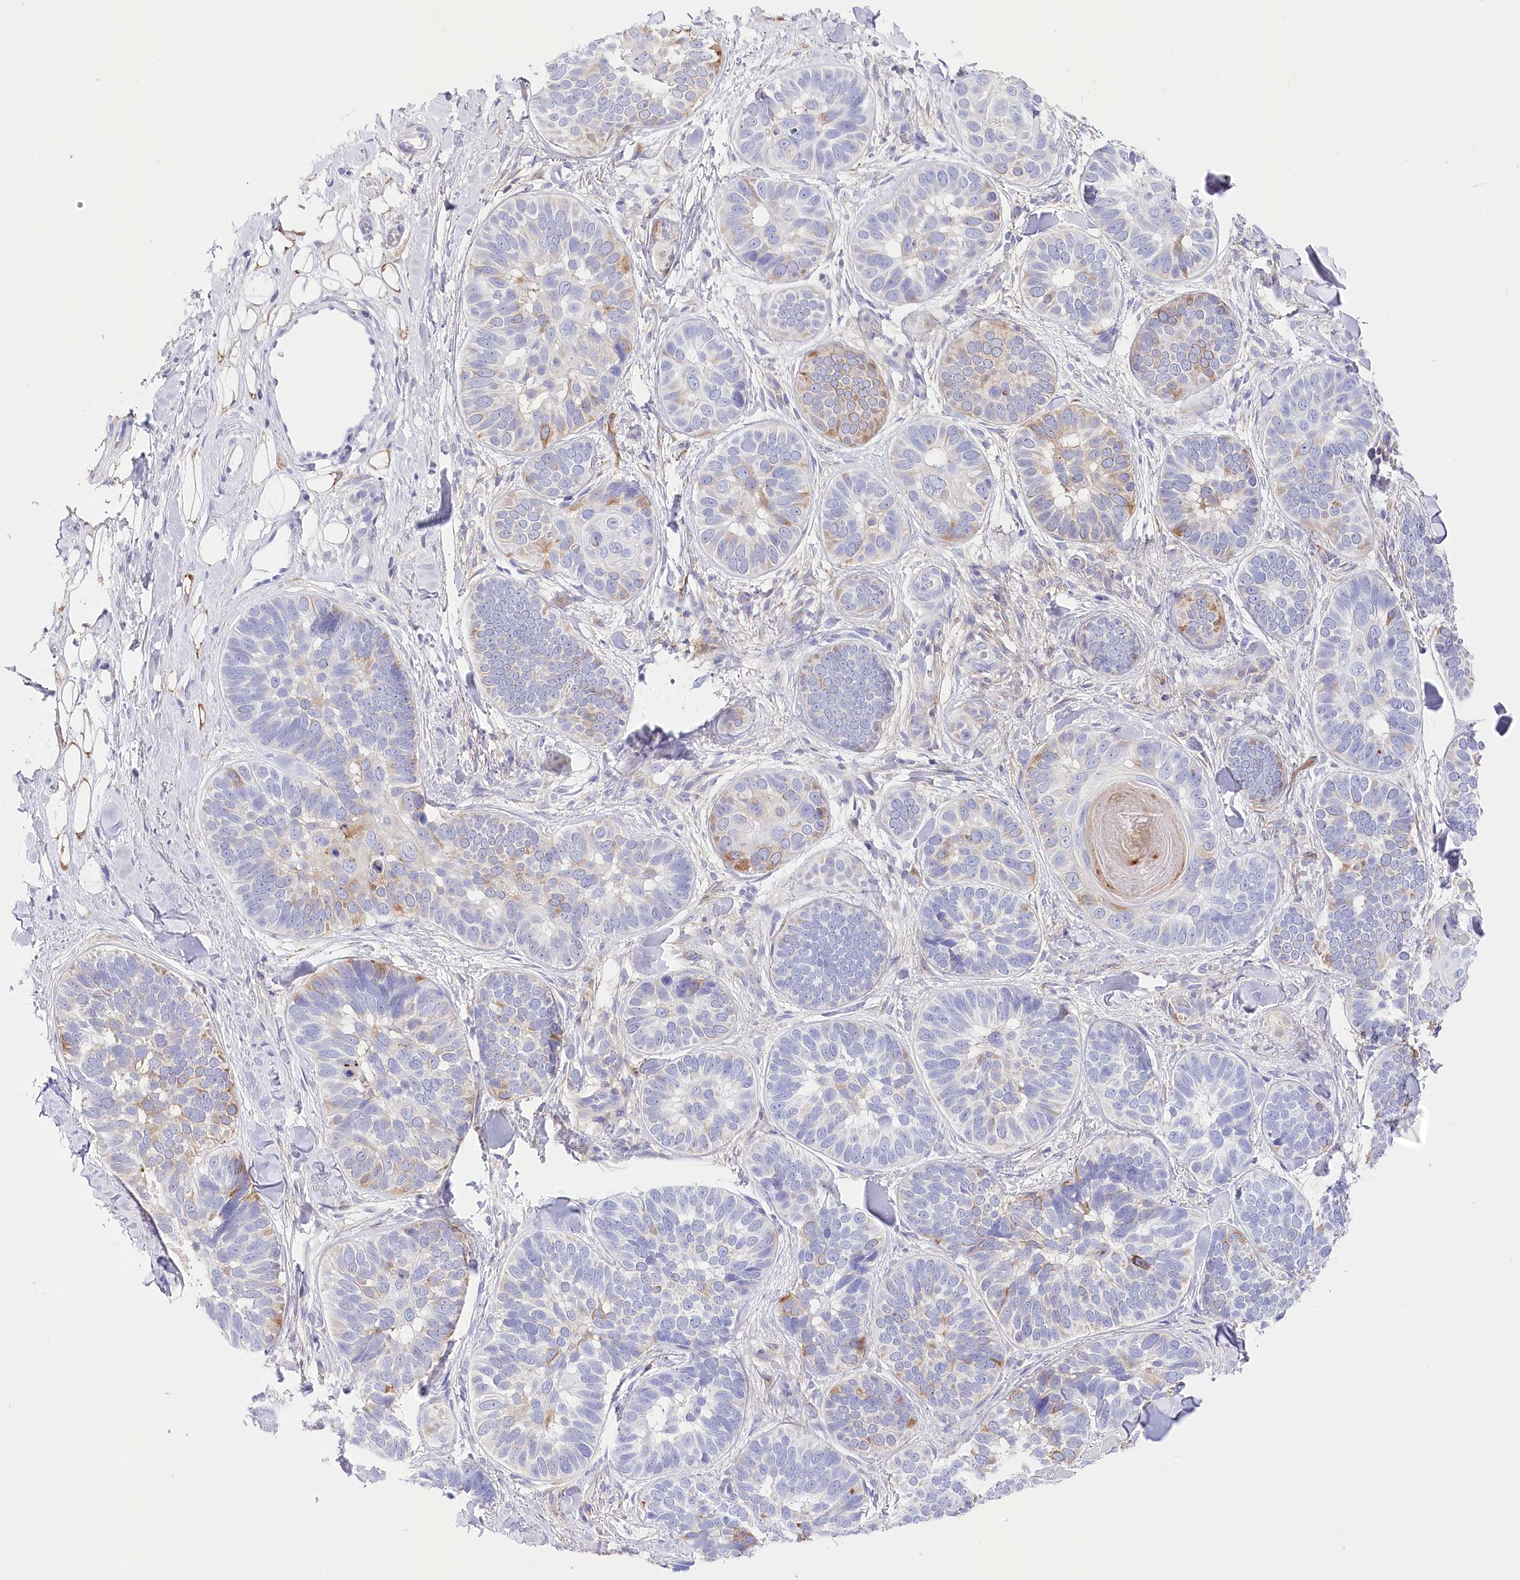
{"staining": {"intensity": "weak", "quantity": "<25%", "location": "cytoplasmic/membranous"}, "tissue": "skin cancer", "cell_type": "Tumor cells", "image_type": "cancer", "snomed": [{"axis": "morphology", "description": "Basal cell carcinoma"}, {"axis": "topography", "description": "Skin"}], "caption": "Immunohistochemistry micrograph of skin basal cell carcinoma stained for a protein (brown), which reveals no staining in tumor cells.", "gene": "DNAJC19", "patient": {"sex": "male", "age": 62}}